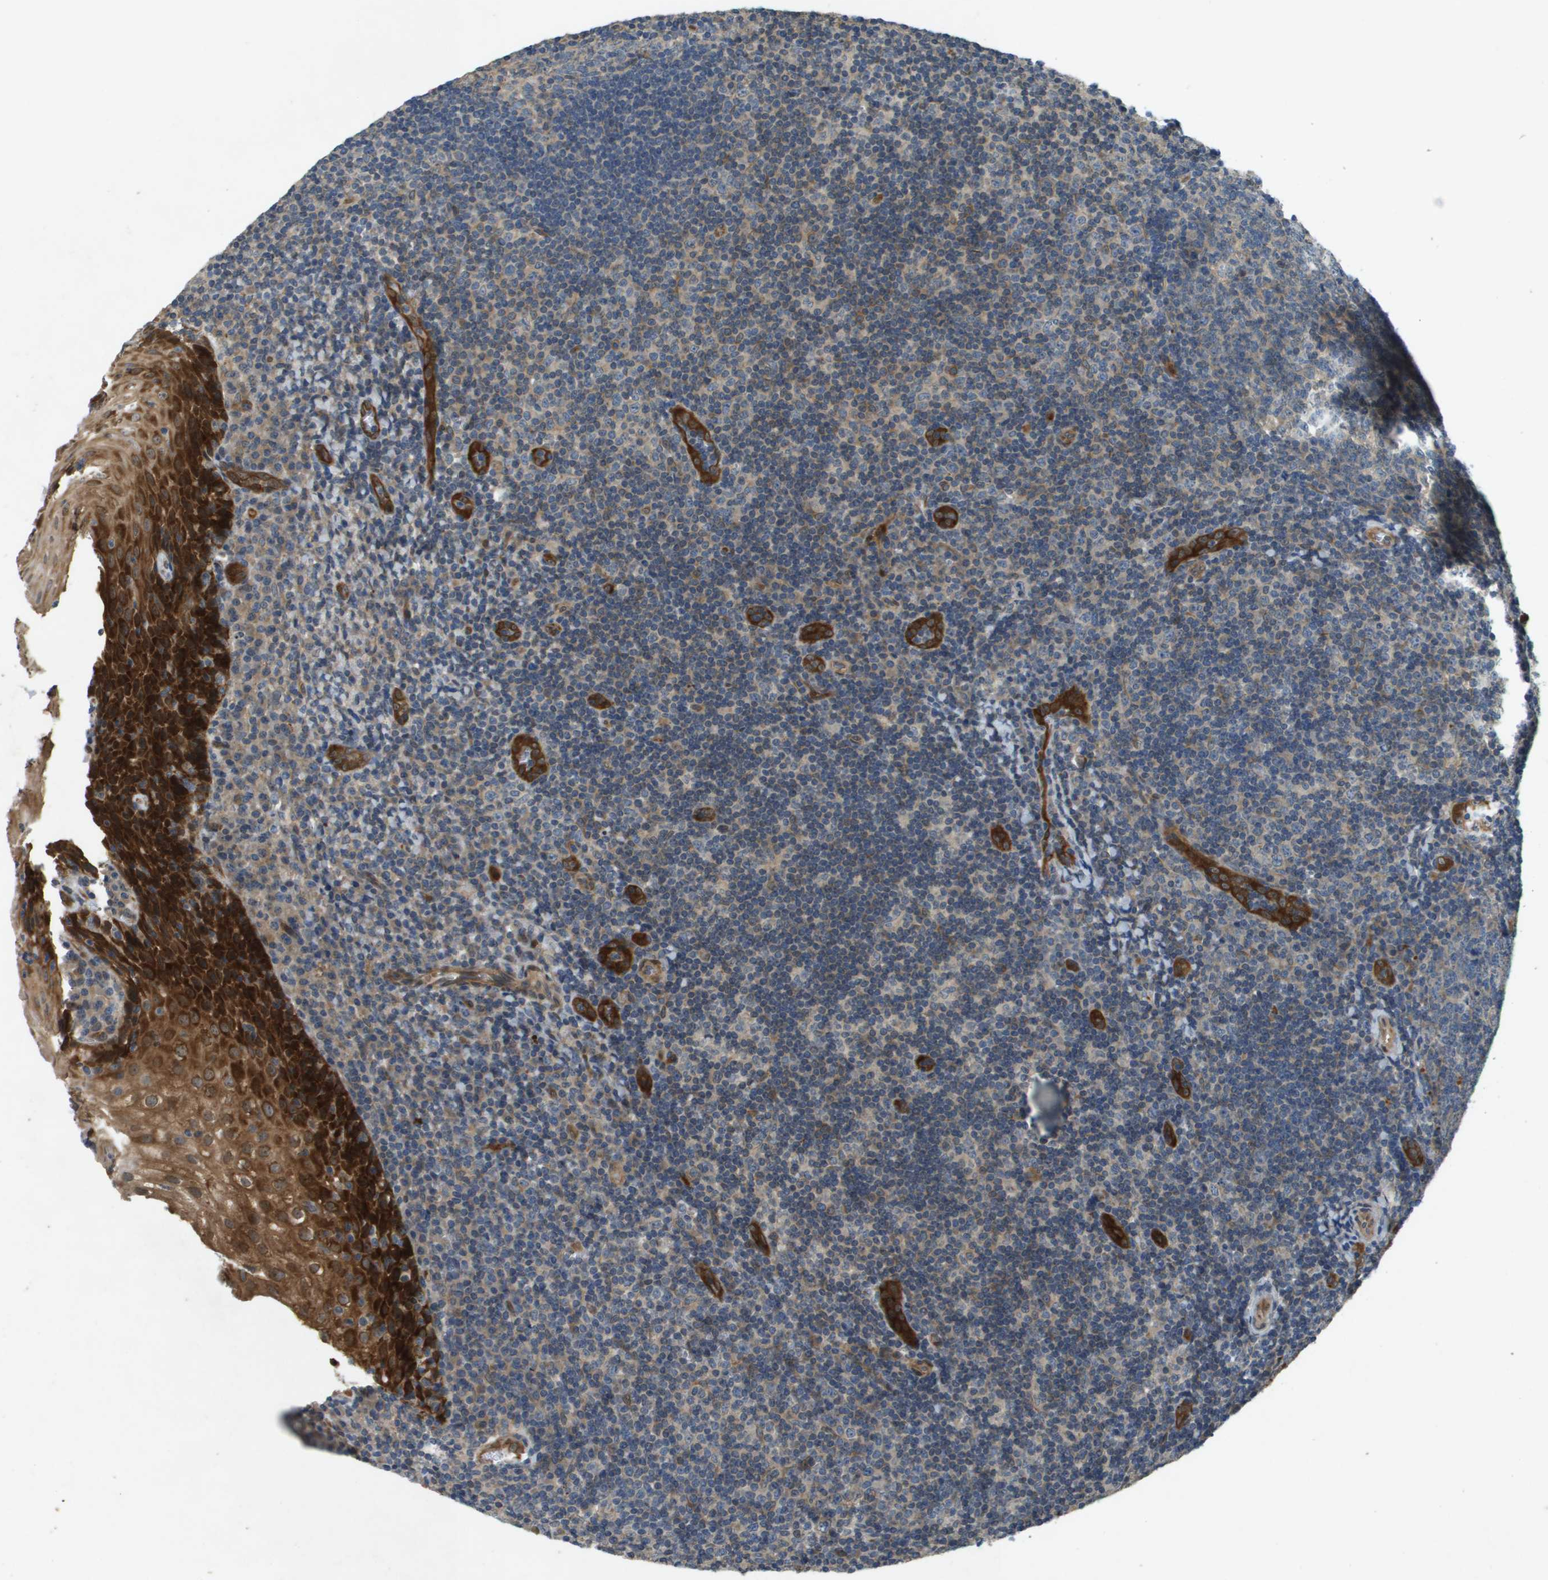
{"staining": {"intensity": "negative", "quantity": "none", "location": "none"}, "tissue": "tonsil", "cell_type": "Germinal center cells", "image_type": "normal", "snomed": [{"axis": "morphology", "description": "Normal tissue, NOS"}, {"axis": "topography", "description": "Tonsil"}], "caption": "This photomicrograph is of benign tonsil stained with IHC to label a protein in brown with the nuclei are counter-stained blue. There is no positivity in germinal center cells.", "gene": "PGAP3", "patient": {"sex": "male", "age": 37}}